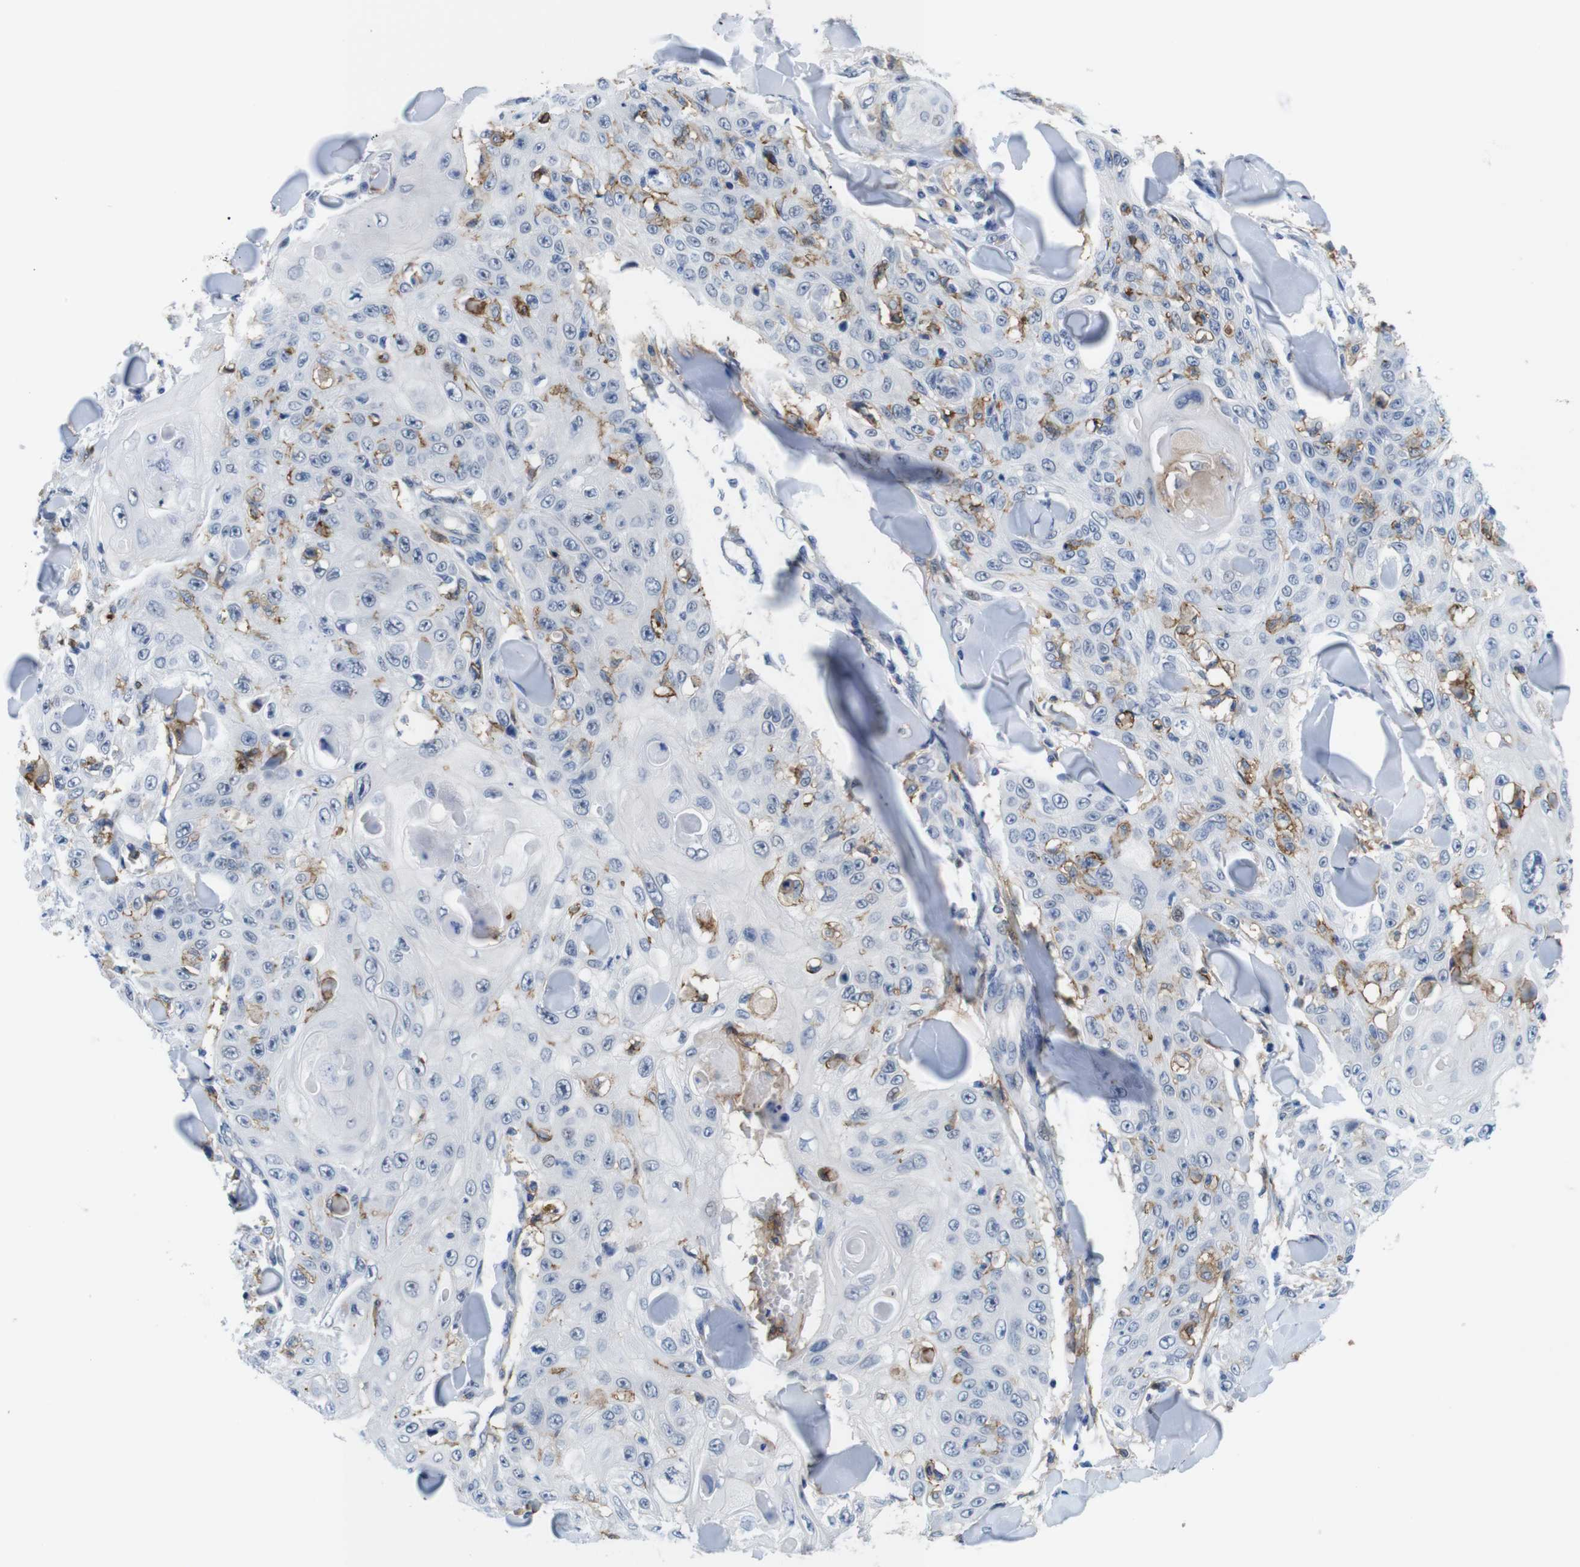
{"staining": {"intensity": "negative", "quantity": "none", "location": "none"}, "tissue": "skin cancer", "cell_type": "Tumor cells", "image_type": "cancer", "snomed": [{"axis": "morphology", "description": "Squamous cell carcinoma, NOS"}, {"axis": "topography", "description": "Skin"}], "caption": "The immunohistochemistry (IHC) image has no significant positivity in tumor cells of skin cancer tissue. Nuclei are stained in blue.", "gene": "CD300C", "patient": {"sex": "male", "age": 86}}